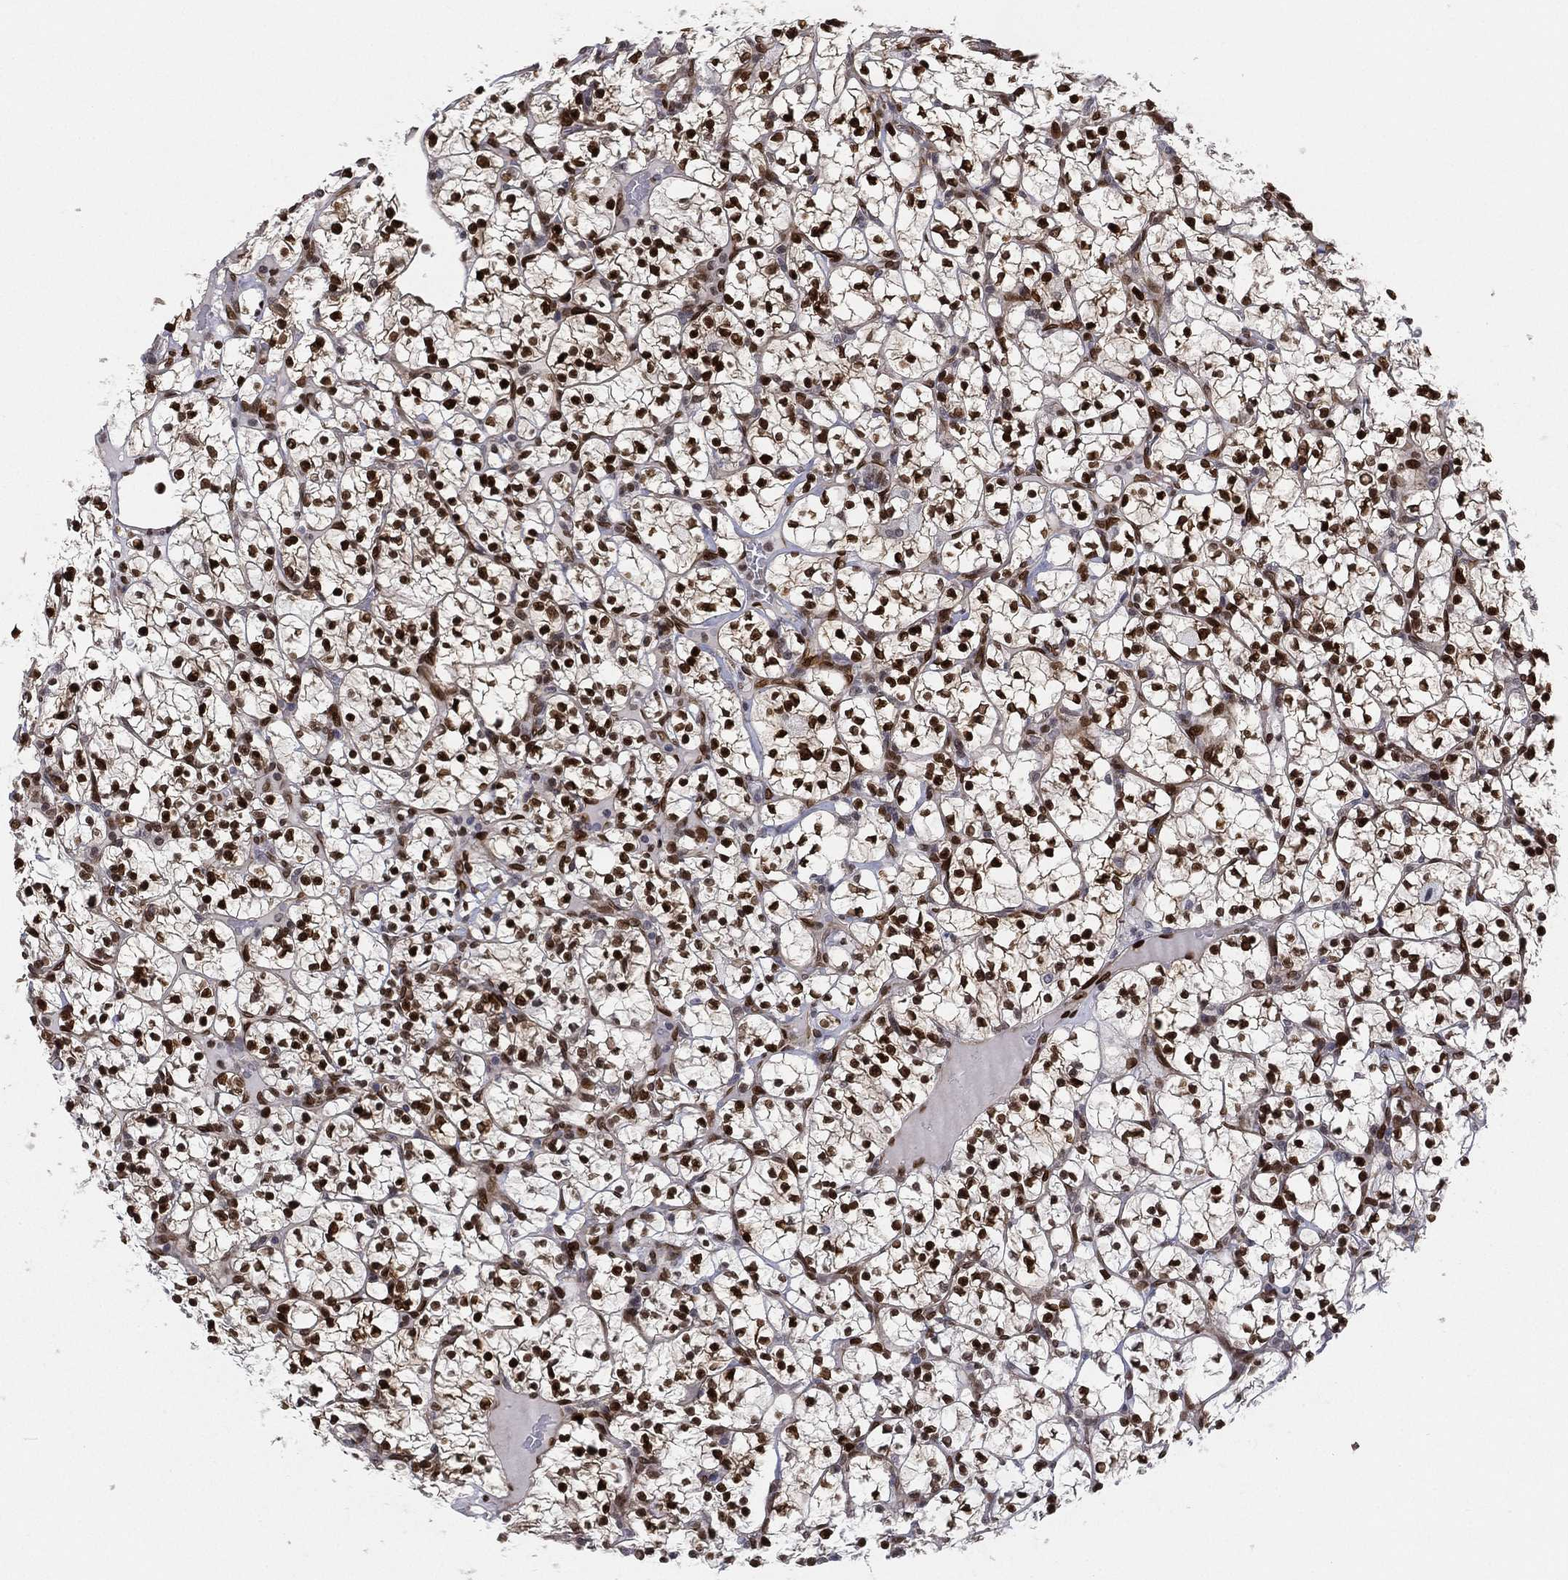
{"staining": {"intensity": "strong", "quantity": ">75%", "location": "nuclear"}, "tissue": "renal cancer", "cell_type": "Tumor cells", "image_type": "cancer", "snomed": [{"axis": "morphology", "description": "Adenocarcinoma, NOS"}, {"axis": "topography", "description": "Kidney"}], "caption": "A brown stain labels strong nuclear staining of a protein in human renal cancer (adenocarcinoma) tumor cells.", "gene": "LMNB1", "patient": {"sex": "female", "age": 89}}